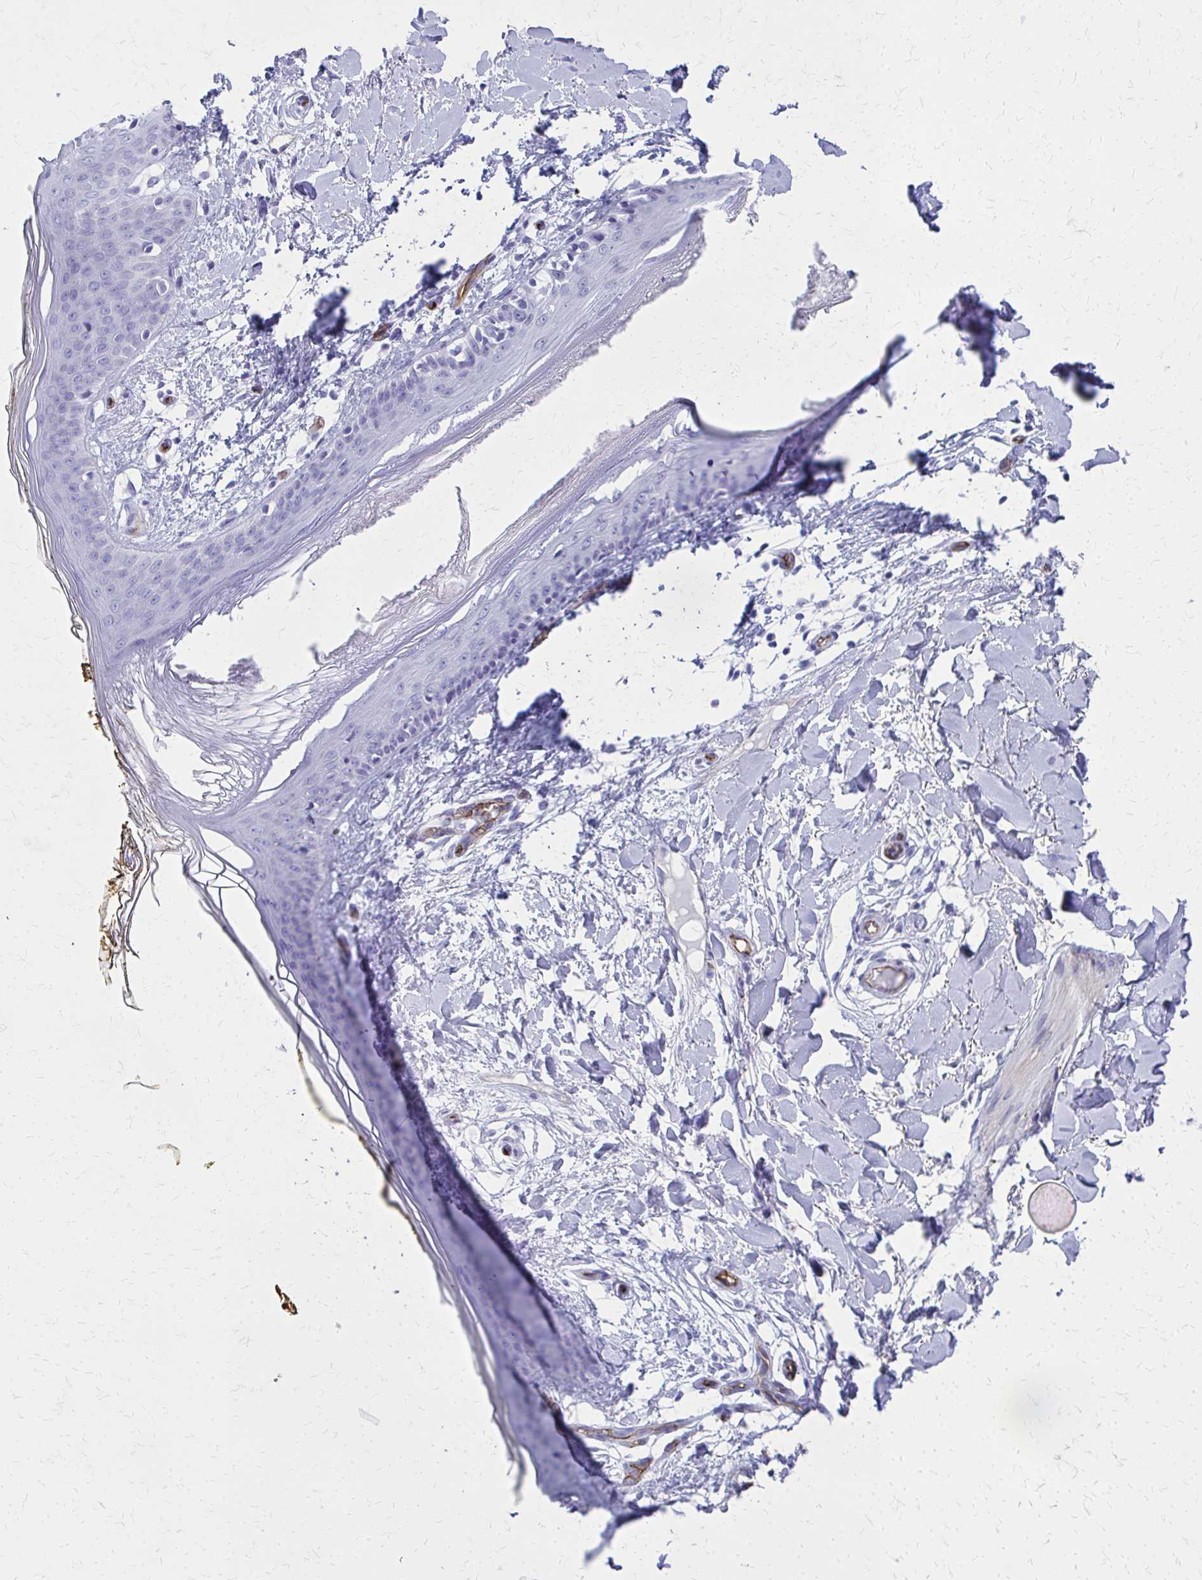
{"staining": {"intensity": "negative", "quantity": "none", "location": "none"}, "tissue": "skin", "cell_type": "Fibroblasts", "image_type": "normal", "snomed": [{"axis": "morphology", "description": "Normal tissue, NOS"}, {"axis": "topography", "description": "Skin"}], "caption": "The histopathology image exhibits no staining of fibroblasts in unremarkable skin.", "gene": "TPSG1", "patient": {"sex": "female", "age": 34}}